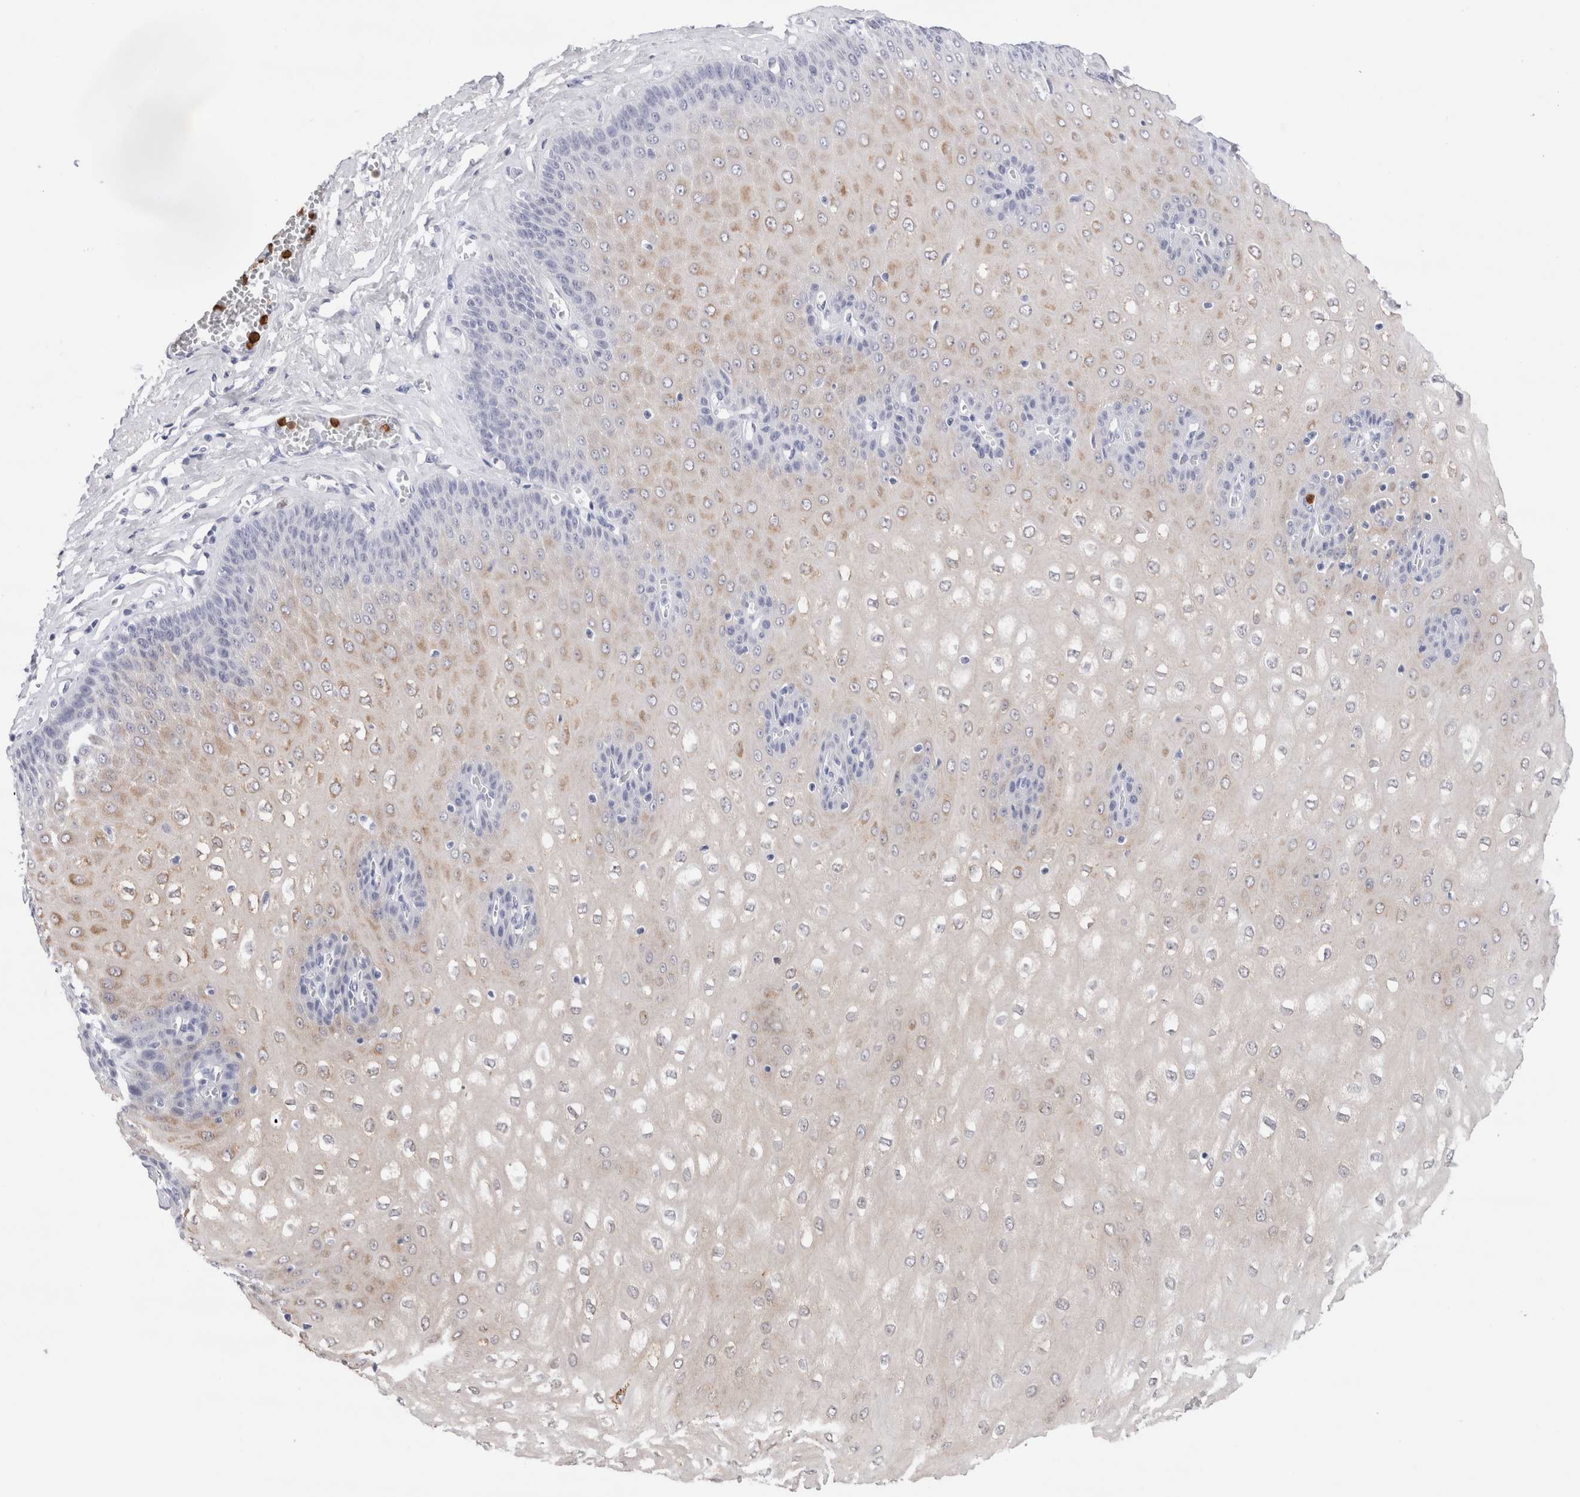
{"staining": {"intensity": "weak", "quantity": "25%-75%", "location": "cytoplasmic/membranous"}, "tissue": "esophagus", "cell_type": "Squamous epithelial cells", "image_type": "normal", "snomed": [{"axis": "morphology", "description": "Normal tissue, NOS"}, {"axis": "topography", "description": "Esophagus"}], "caption": "Immunohistochemistry (DAB (3,3'-diaminobenzidine)) staining of benign human esophagus displays weak cytoplasmic/membranous protein expression in approximately 25%-75% of squamous epithelial cells.", "gene": "SLC10A5", "patient": {"sex": "male", "age": 60}}